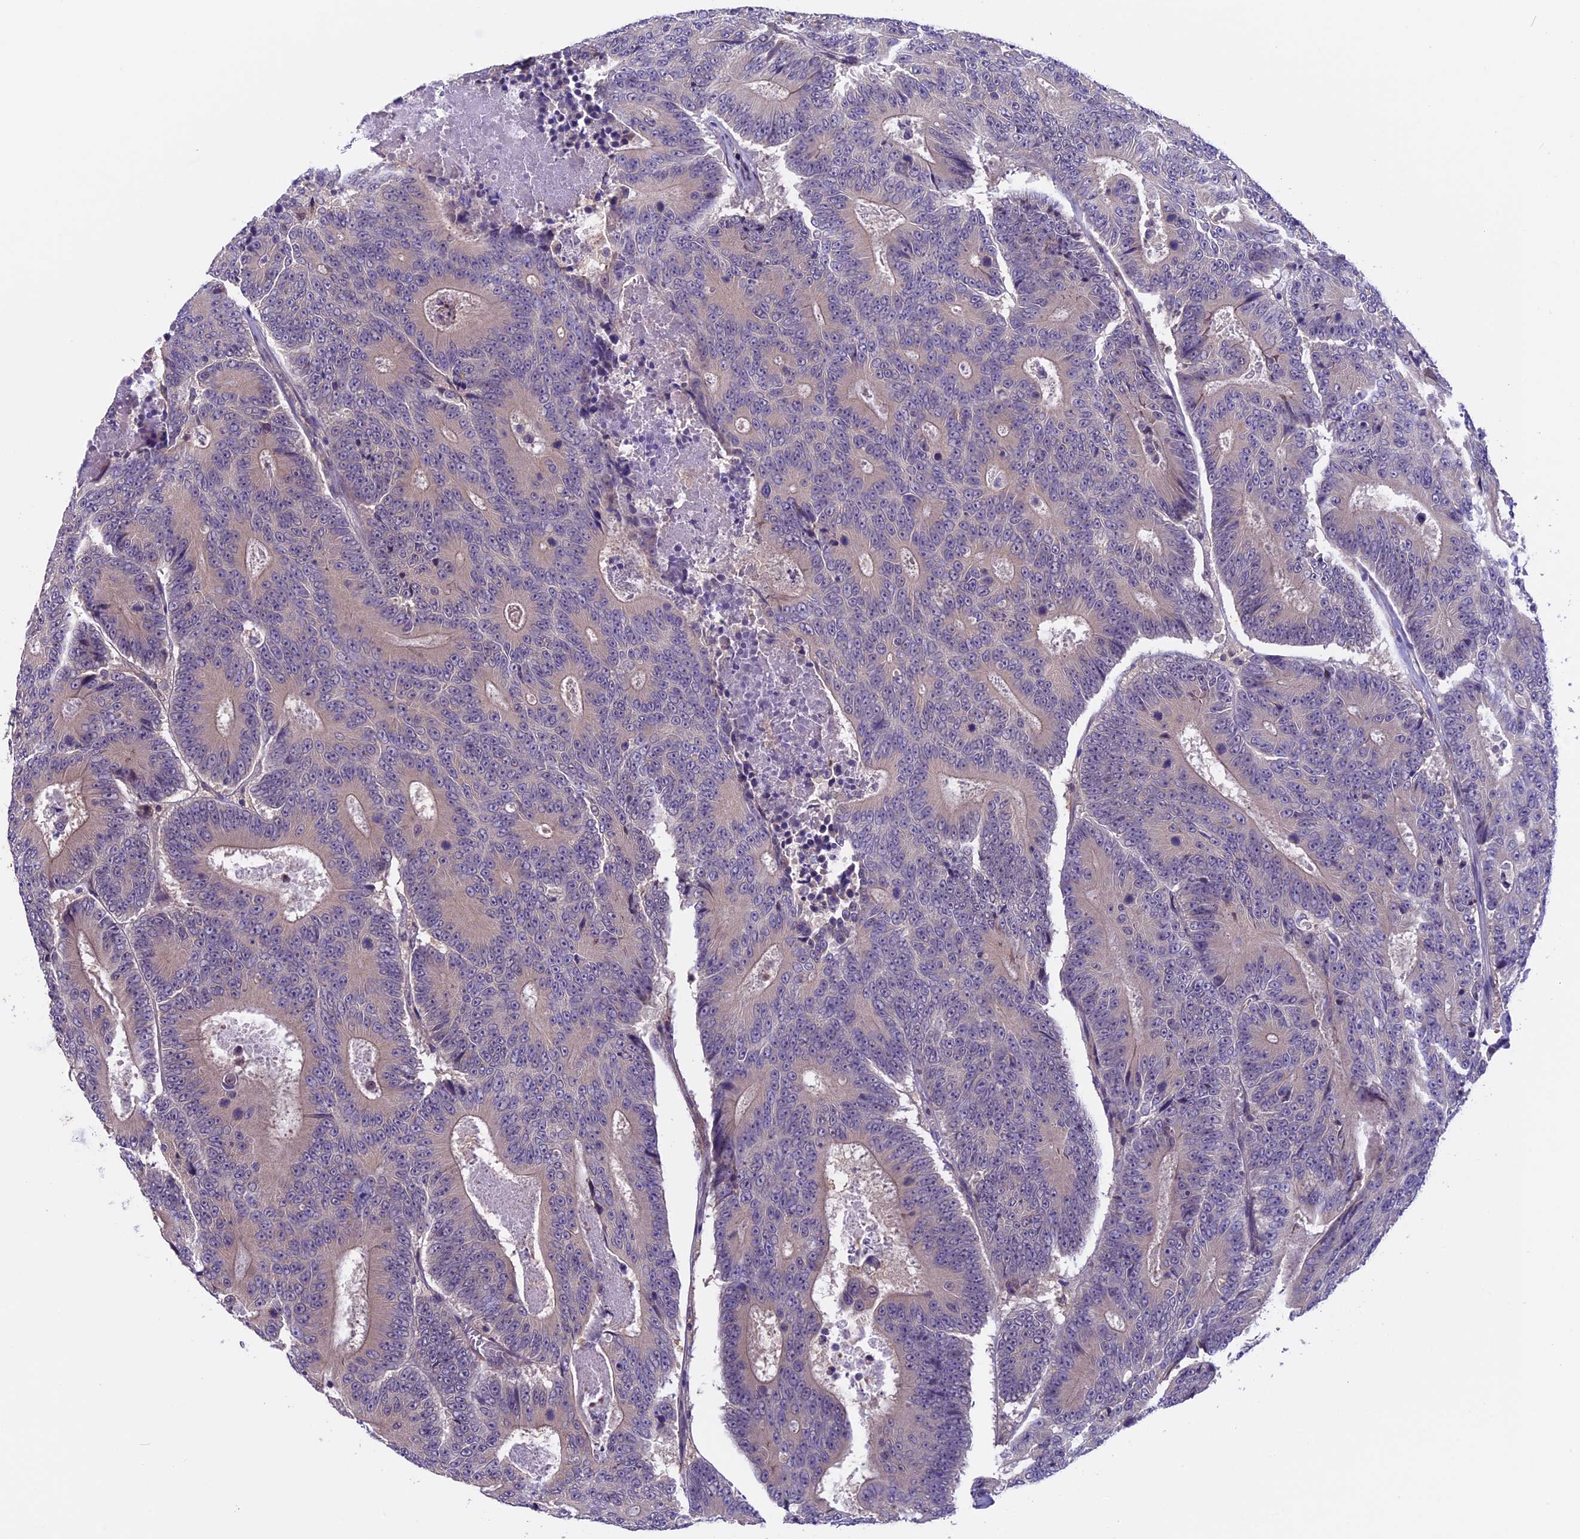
{"staining": {"intensity": "negative", "quantity": "none", "location": "none"}, "tissue": "colorectal cancer", "cell_type": "Tumor cells", "image_type": "cancer", "snomed": [{"axis": "morphology", "description": "Adenocarcinoma, NOS"}, {"axis": "topography", "description": "Colon"}], "caption": "Immunohistochemistry photomicrograph of human adenocarcinoma (colorectal) stained for a protein (brown), which shows no positivity in tumor cells. Brightfield microscopy of IHC stained with DAB (brown) and hematoxylin (blue), captured at high magnification.", "gene": "CCDC9B", "patient": {"sex": "male", "age": 83}}